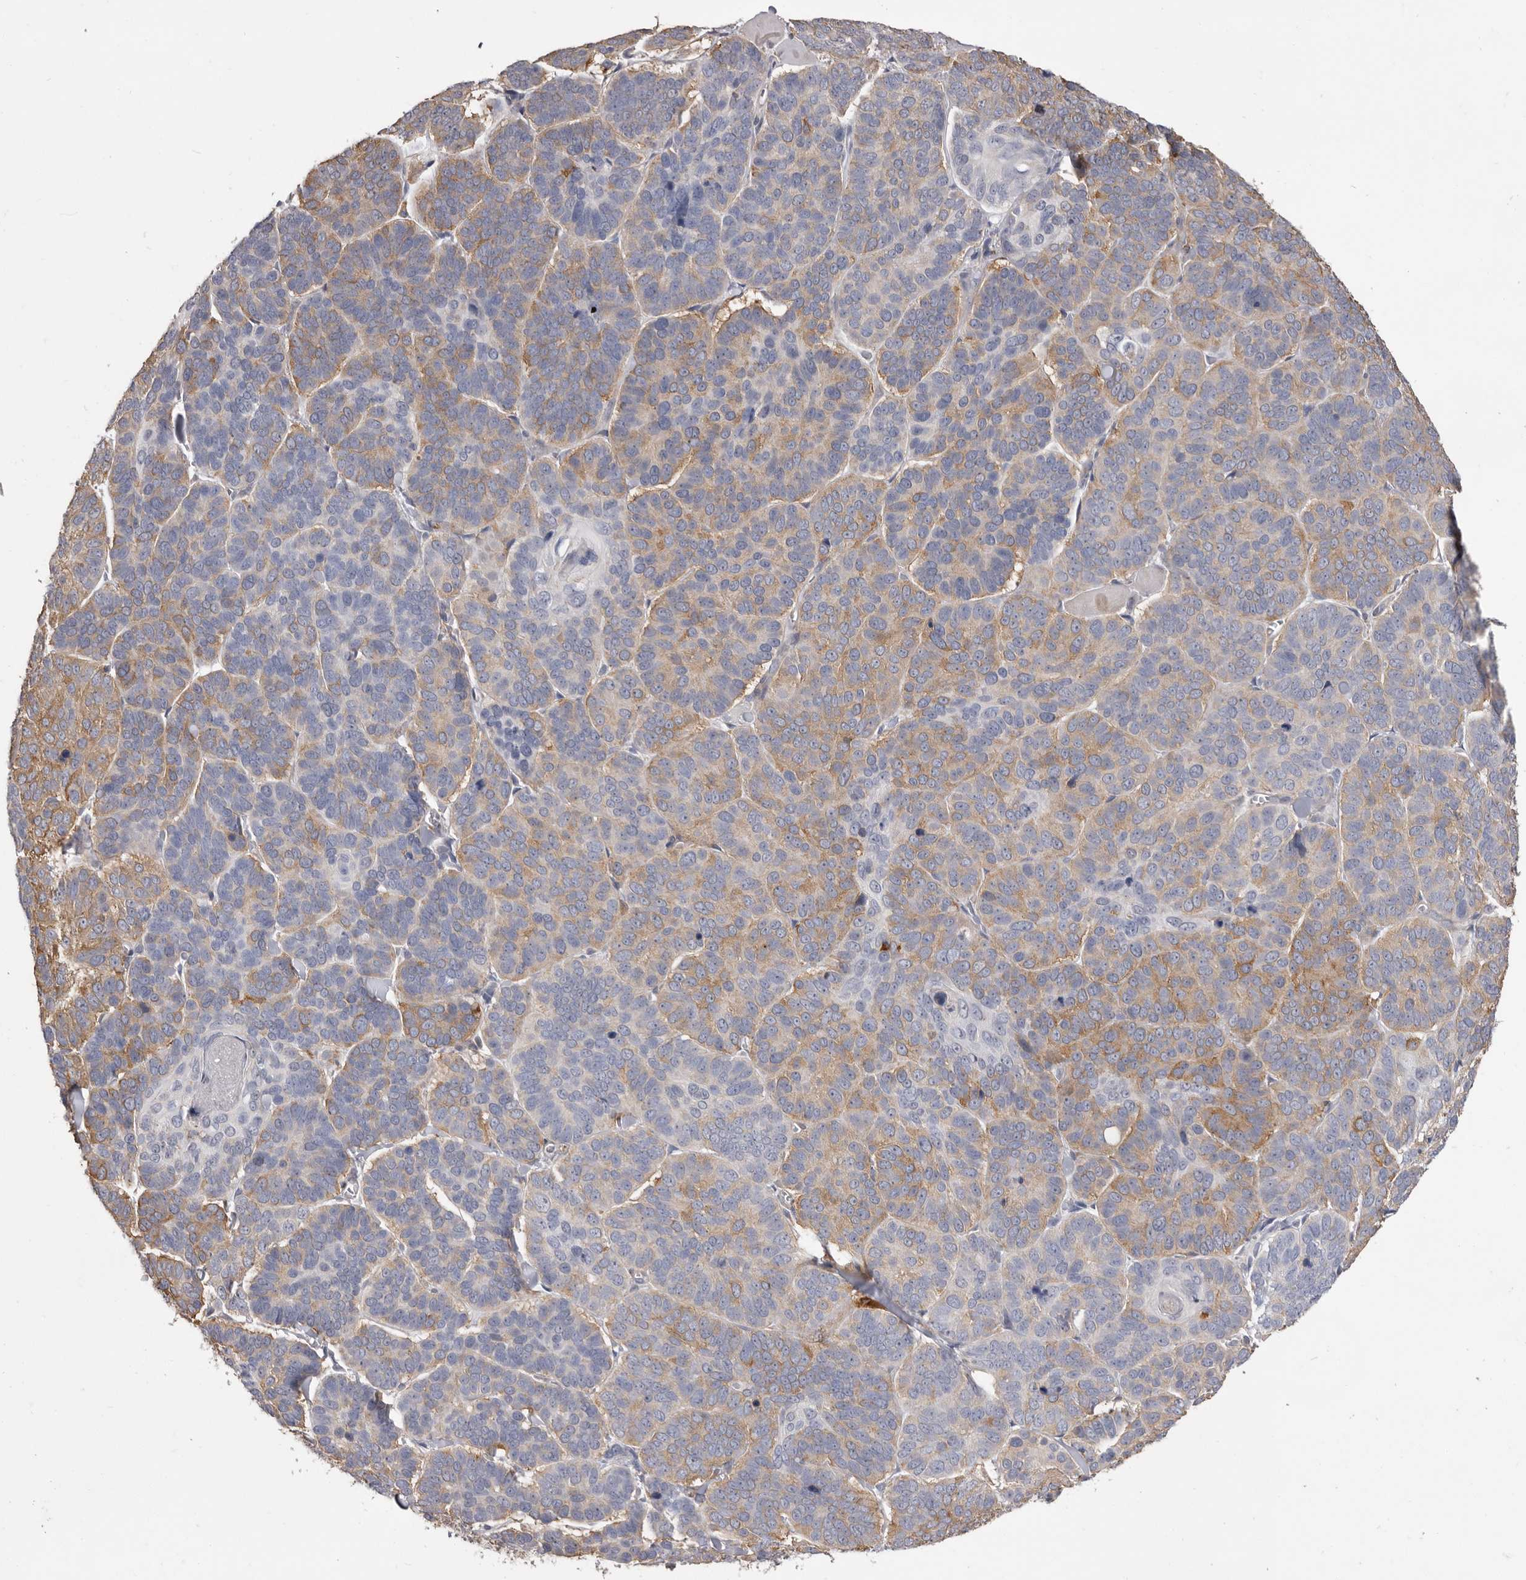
{"staining": {"intensity": "weak", "quantity": "25%-75%", "location": "cytoplasmic/membranous"}, "tissue": "skin cancer", "cell_type": "Tumor cells", "image_type": "cancer", "snomed": [{"axis": "morphology", "description": "Basal cell carcinoma"}, {"axis": "topography", "description": "Skin"}], "caption": "Skin basal cell carcinoma stained with DAB immunohistochemistry exhibits low levels of weak cytoplasmic/membranous expression in about 25%-75% of tumor cells.", "gene": "VPS45", "patient": {"sex": "male", "age": 62}}